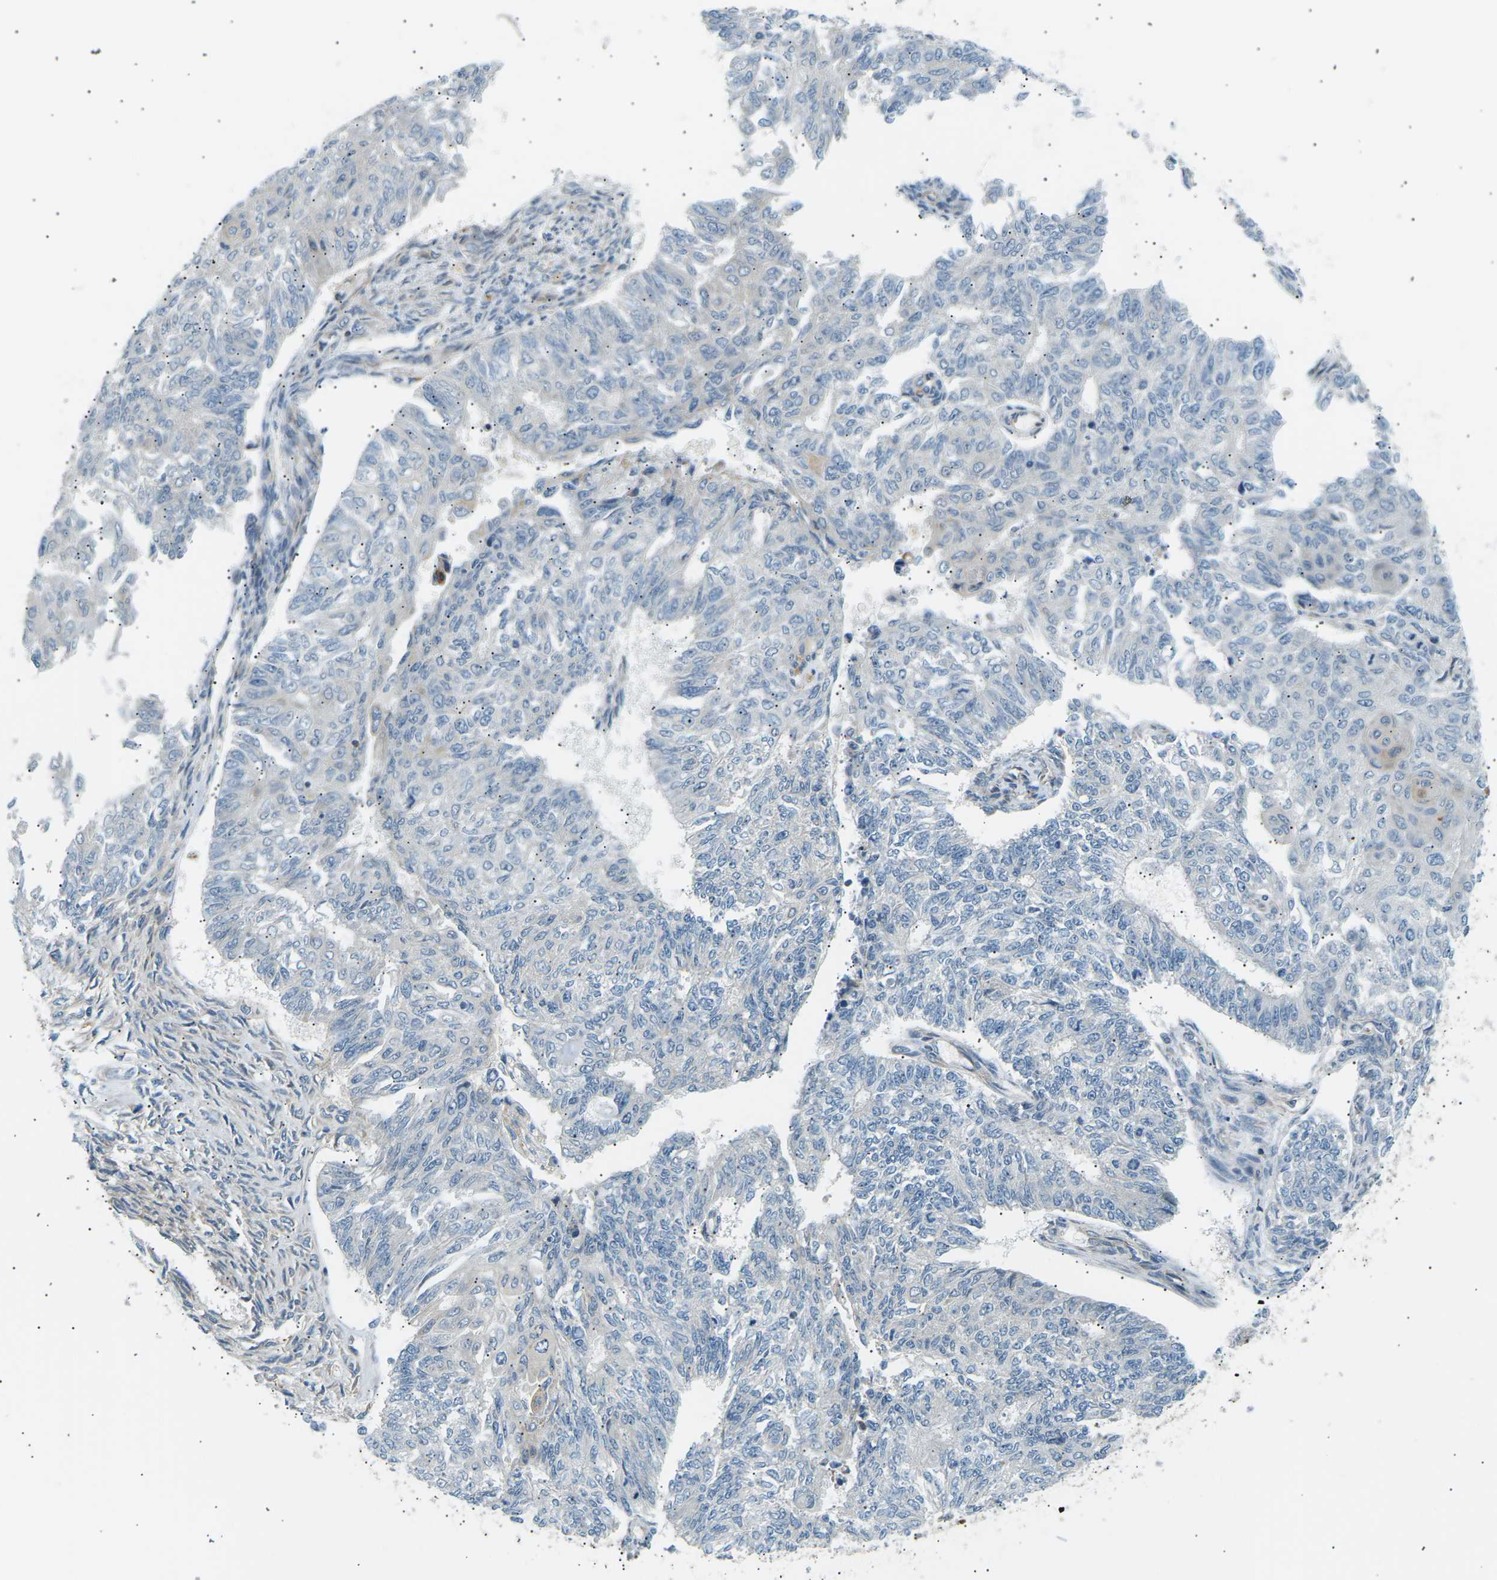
{"staining": {"intensity": "weak", "quantity": "25%-75%", "location": "cytoplasmic/membranous"}, "tissue": "endometrial cancer", "cell_type": "Tumor cells", "image_type": "cancer", "snomed": [{"axis": "morphology", "description": "Adenocarcinoma, NOS"}, {"axis": "topography", "description": "Endometrium"}], "caption": "Human endometrial adenocarcinoma stained with a protein marker shows weak staining in tumor cells.", "gene": "TBC1D8", "patient": {"sex": "female", "age": 32}}